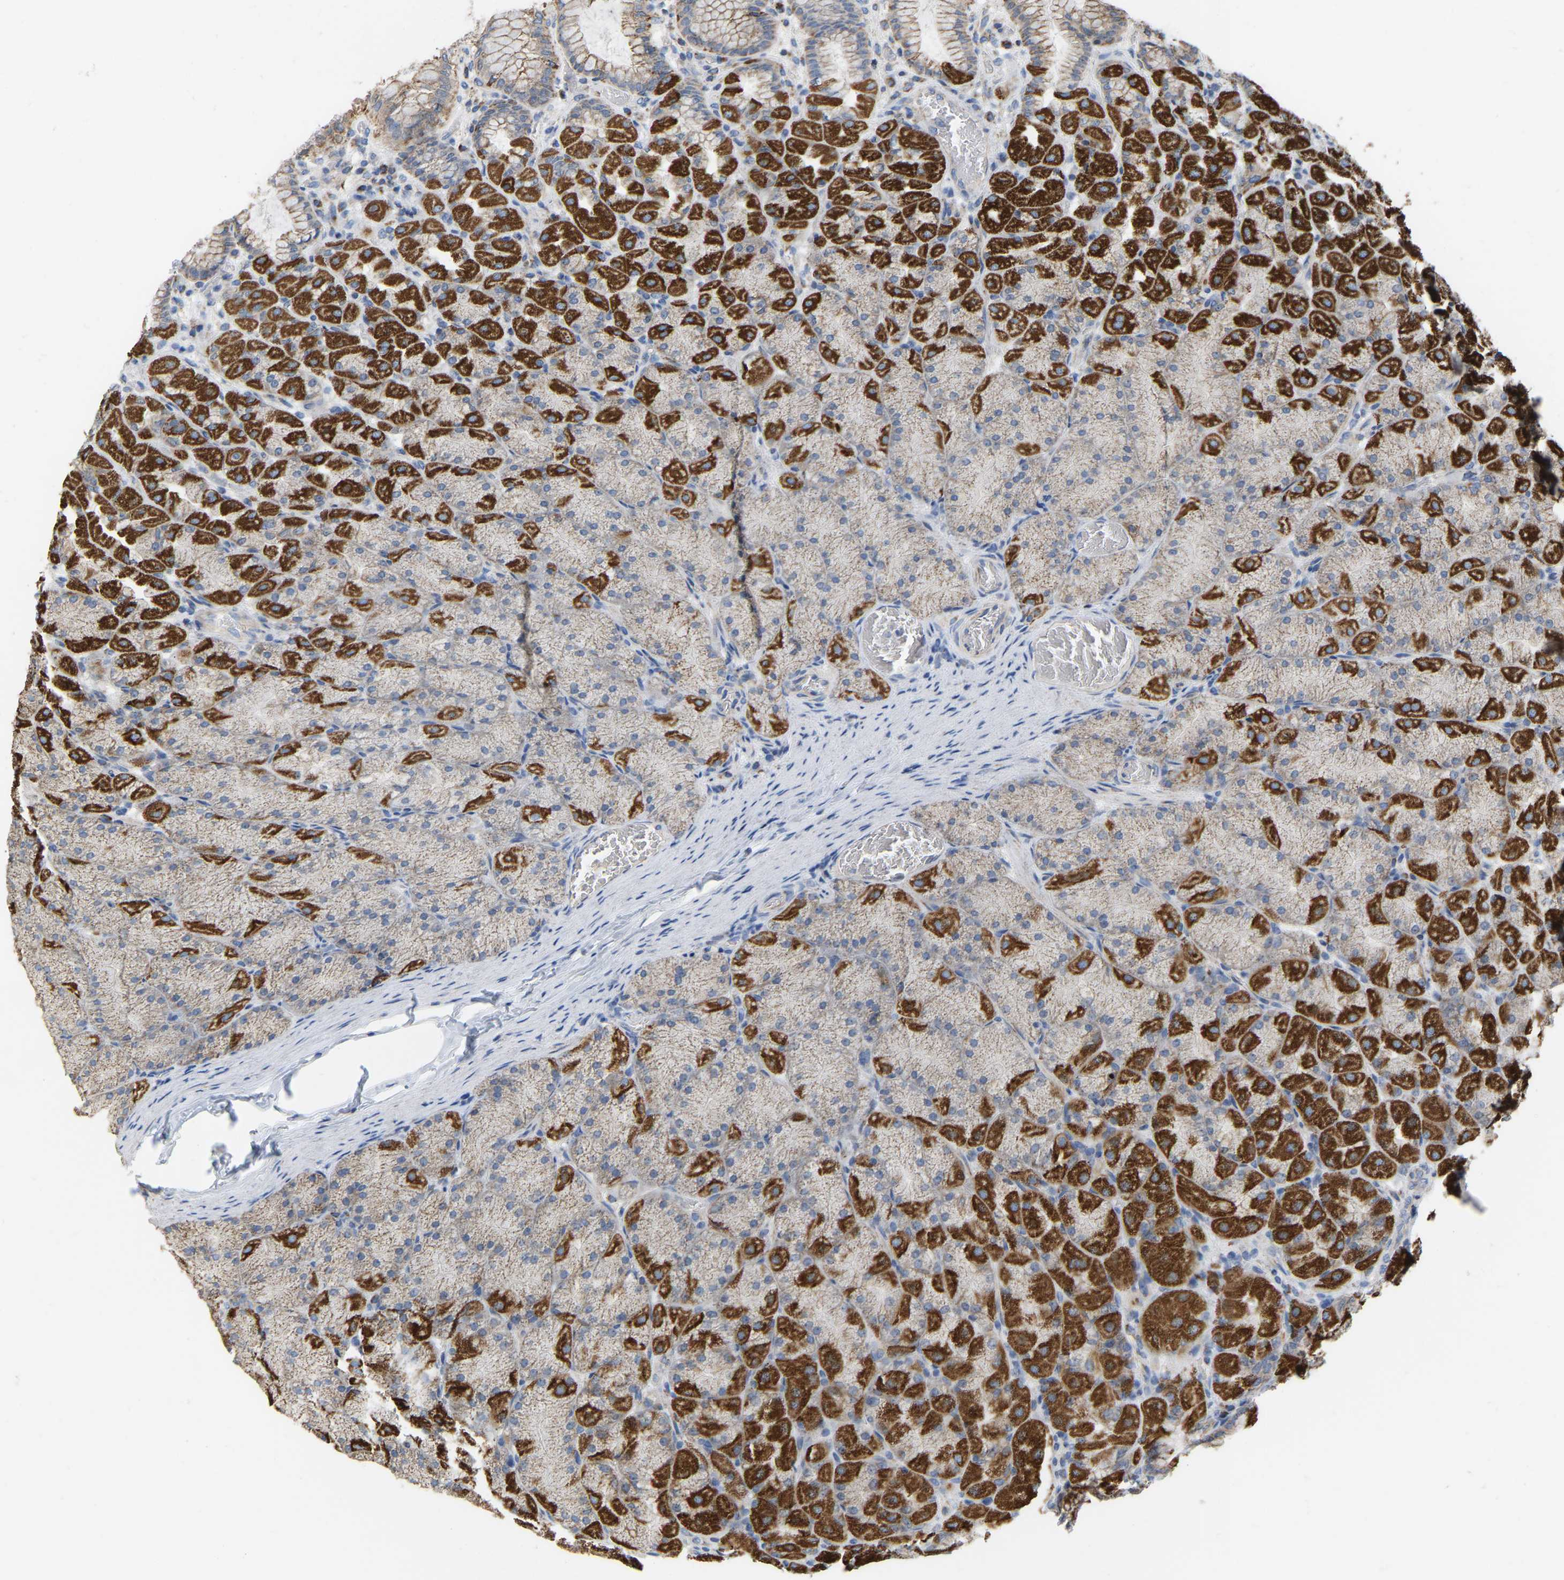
{"staining": {"intensity": "strong", "quantity": "25%-75%", "location": "cytoplasmic/membranous"}, "tissue": "stomach", "cell_type": "Glandular cells", "image_type": "normal", "snomed": [{"axis": "morphology", "description": "Normal tissue, NOS"}, {"axis": "topography", "description": "Stomach, upper"}], "caption": "IHC histopathology image of normal stomach: human stomach stained using IHC exhibits high levels of strong protein expression localized specifically in the cytoplasmic/membranous of glandular cells, appearing as a cytoplasmic/membranous brown color.", "gene": "CBLB", "patient": {"sex": "female", "age": 56}}